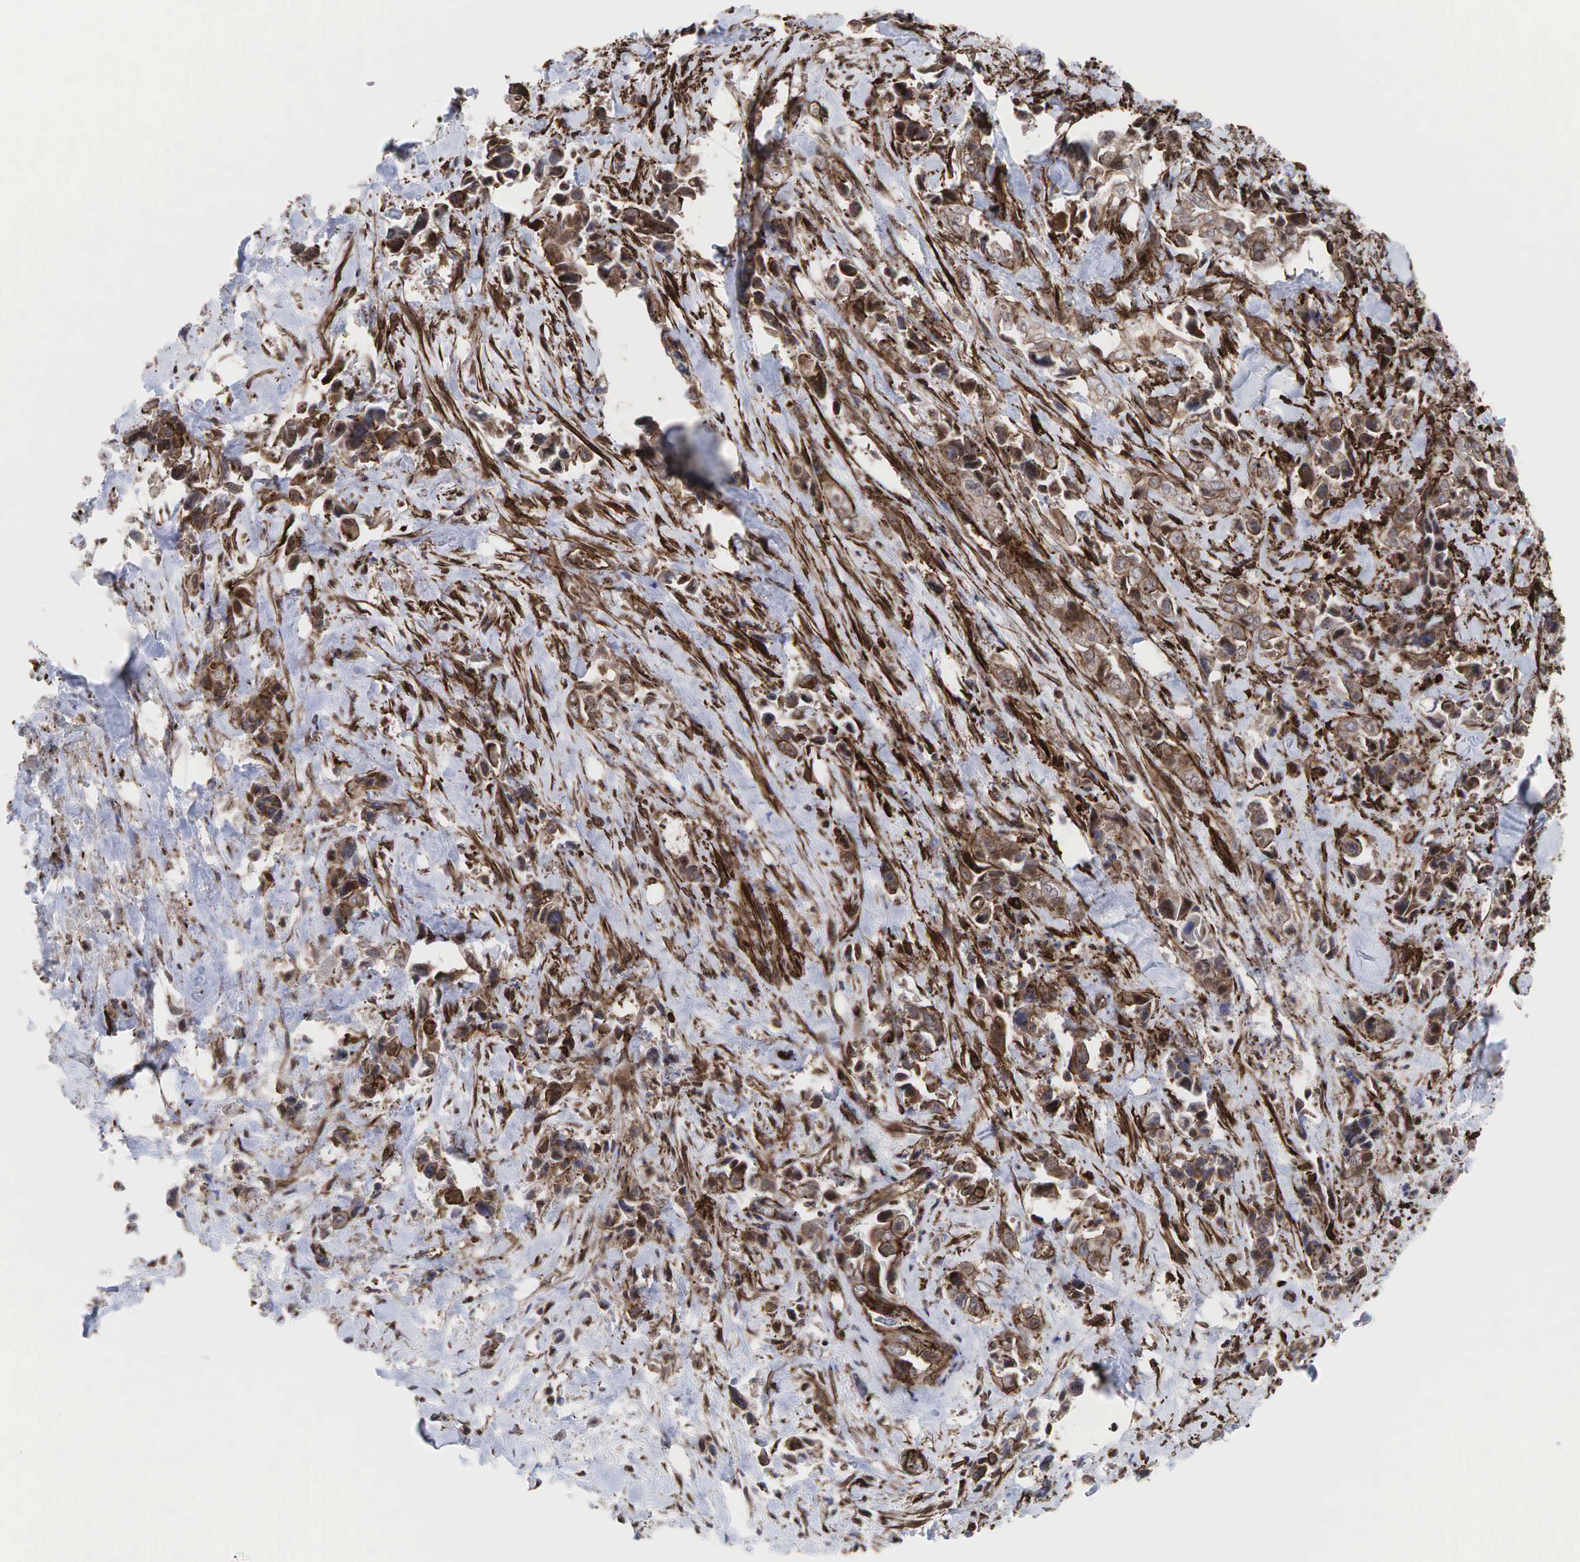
{"staining": {"intensity": "weak", "quantity": ">75%", "location": "cytoplasmic/membranous"}, "tissue": "pancreatic cancer", "cell_type": "Tumor cells", "image_type": "cancer", "snomed": [{"axis": "morphology", "description": "Adenocarcinoma, NOS"}, {"axis": "topography", "description": "Pancreas"}], "caption": "Immunohistochemical staining of human pancreatic cancer (adenocarcinoma) exhibits low levels of weak cytoplasmic/membranous protein expression in about >75% of tumor cells. (DAB (3,3'-diaminobenzidine) = brown stain, brightfield microscopy at high magnification).", "gene": "GPRASP1", "patient": {"sex": "male", "age": 69}}